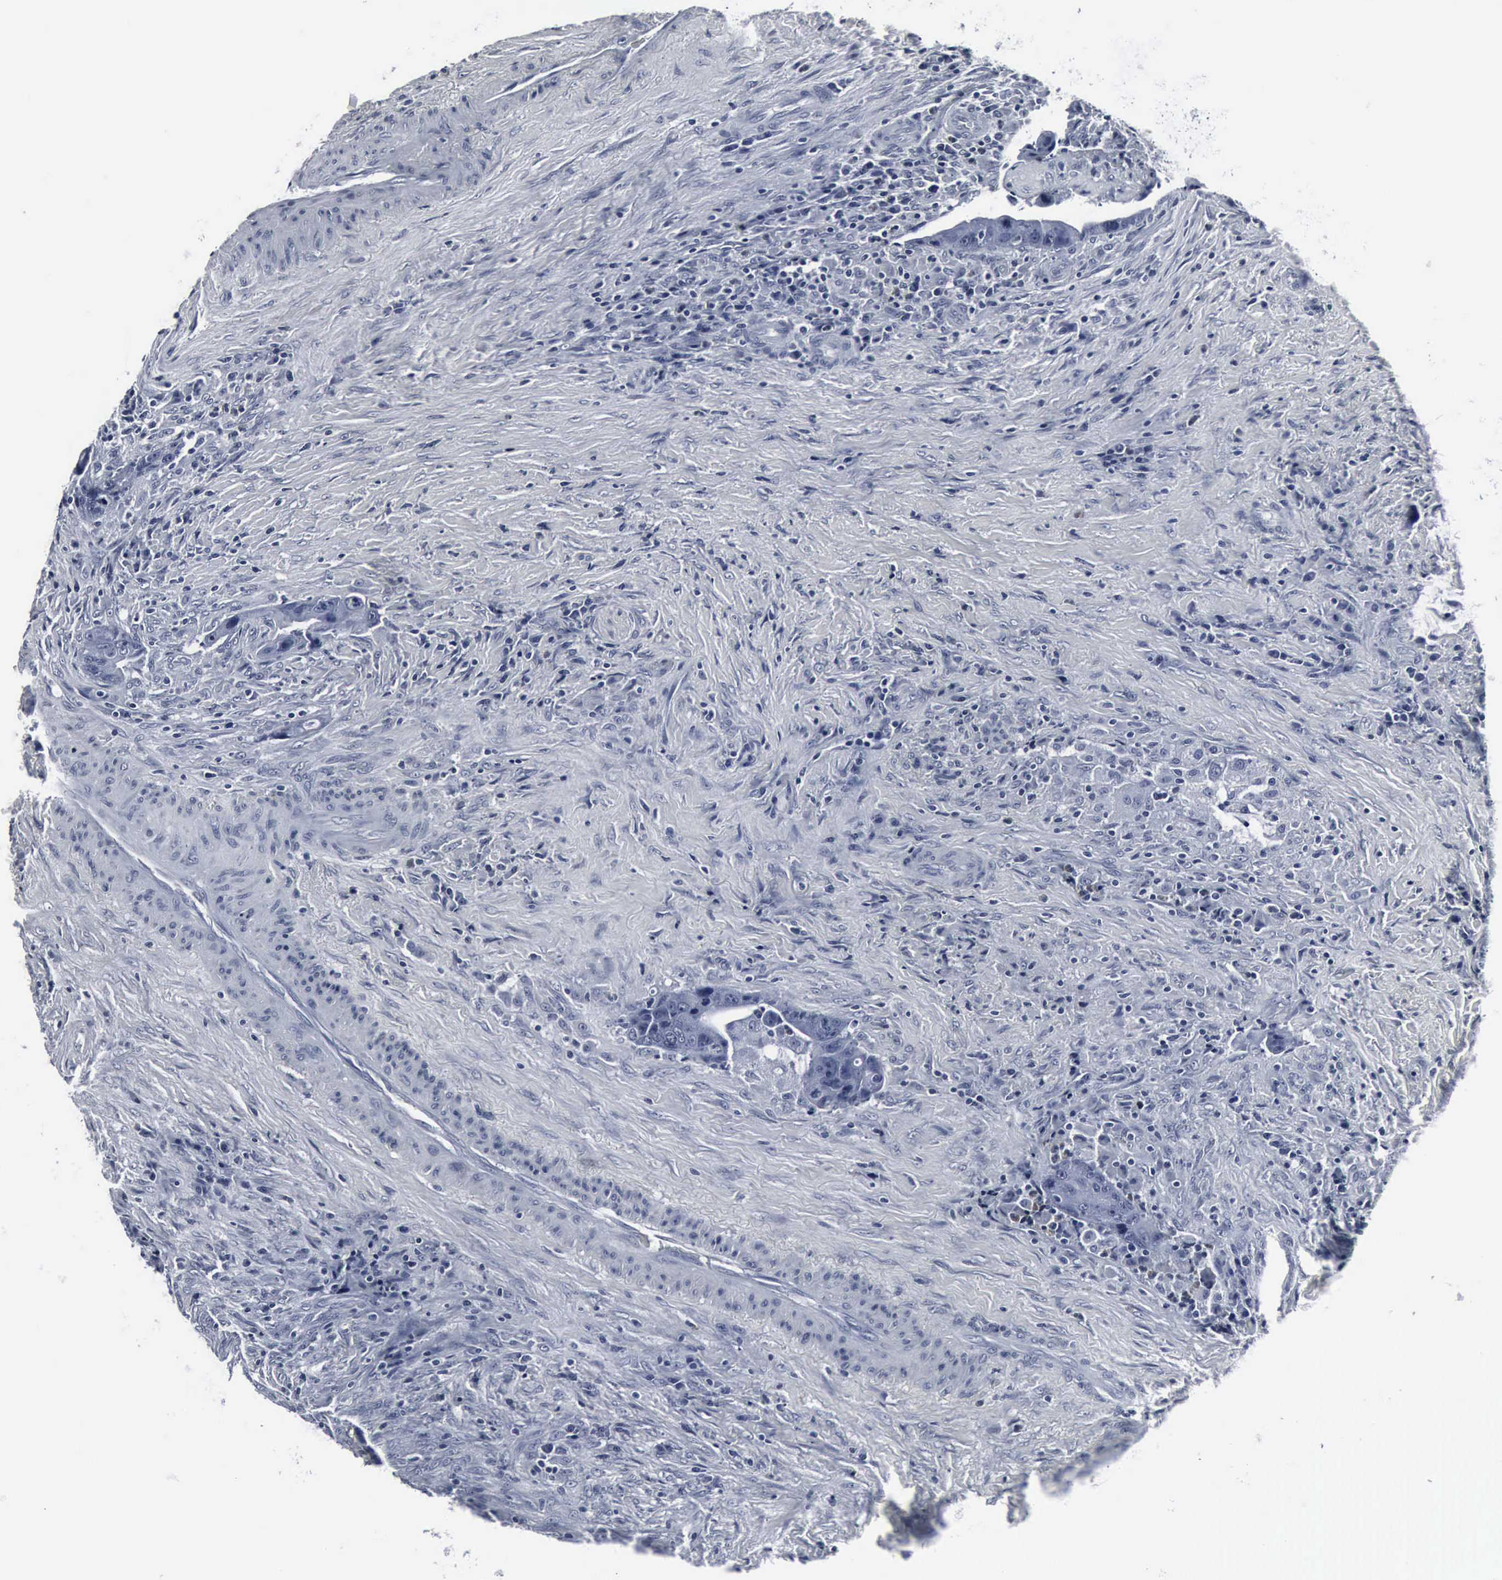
{"staining": {"intensity": "negative", "quantity": "none", "location": "none"}, "tissue": "colorectal cancer", "cell_type": "Tumor cells", "image_type": "cancer", "snomed": [{"axis": "morphology", "description": "Adenocarcinoma, NOS"}, {"axis": "topography", "description": "Rectum"}], "caption": "This is an immunohistochemistry photomicrograph of human colorectal adenocarcinoma. There is no staining in tumor cells.", "gene": "SNAP25", "patient": {"sex": "female", "age": 71}}